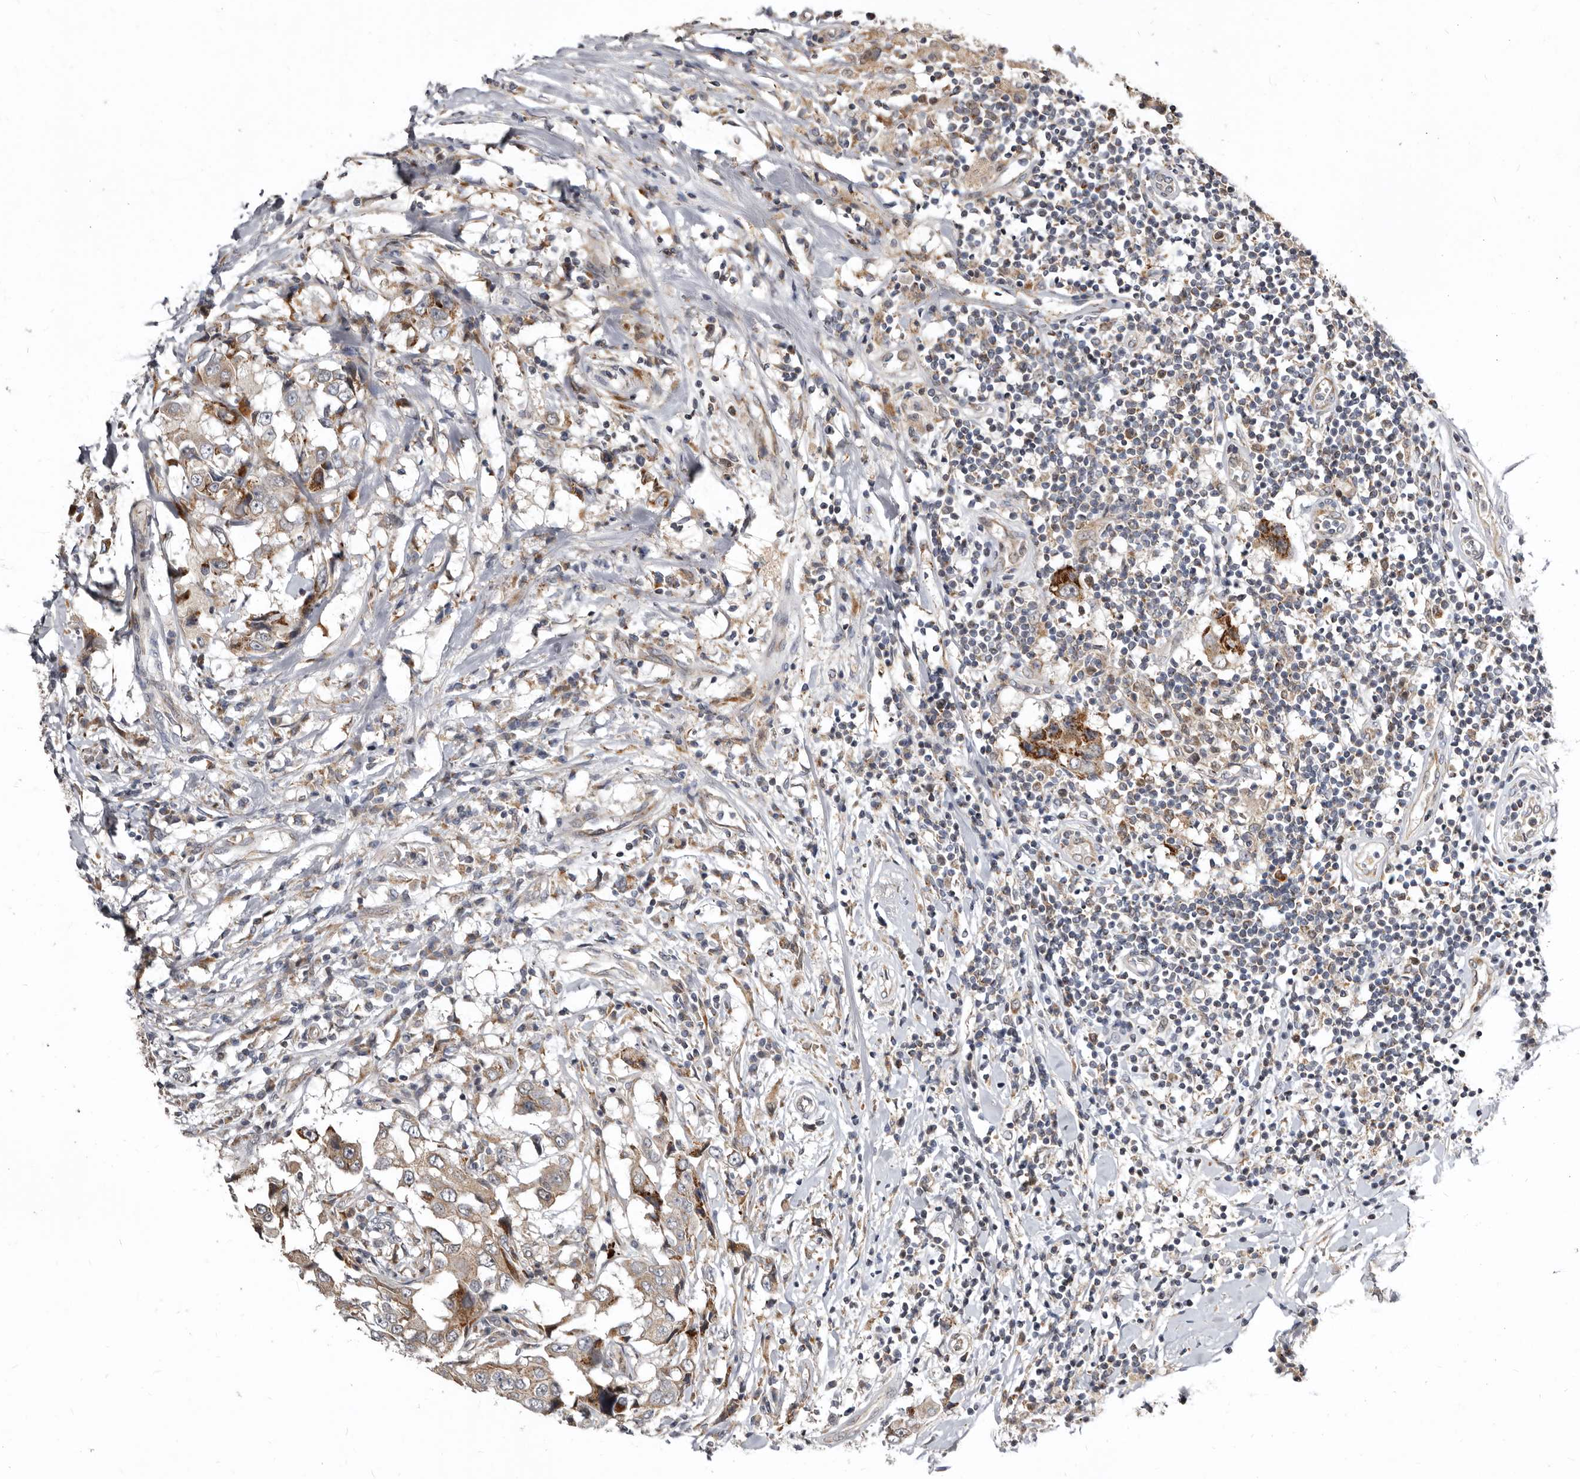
{"staining": {"intensity": "moderate", "quantity": ">75%", "location": "cytoplasmic/membranous"}, "tissue": "breast cancer", "cell_type": "Tumor cells", "image_type": "cancer", "snomed": [{"axis": "morphology", "description": "Duct carcinoma"}, {"axis": "topography", "description": "Breast"}], "caption": "Protein analysis of breast intraductal carcinoma tissue reveals moderate cytoplasmic/membranous staining in approximately >75% of tumor cells.", "gene": "SMC4", "patient": {"sex": "female", "age": 27}}